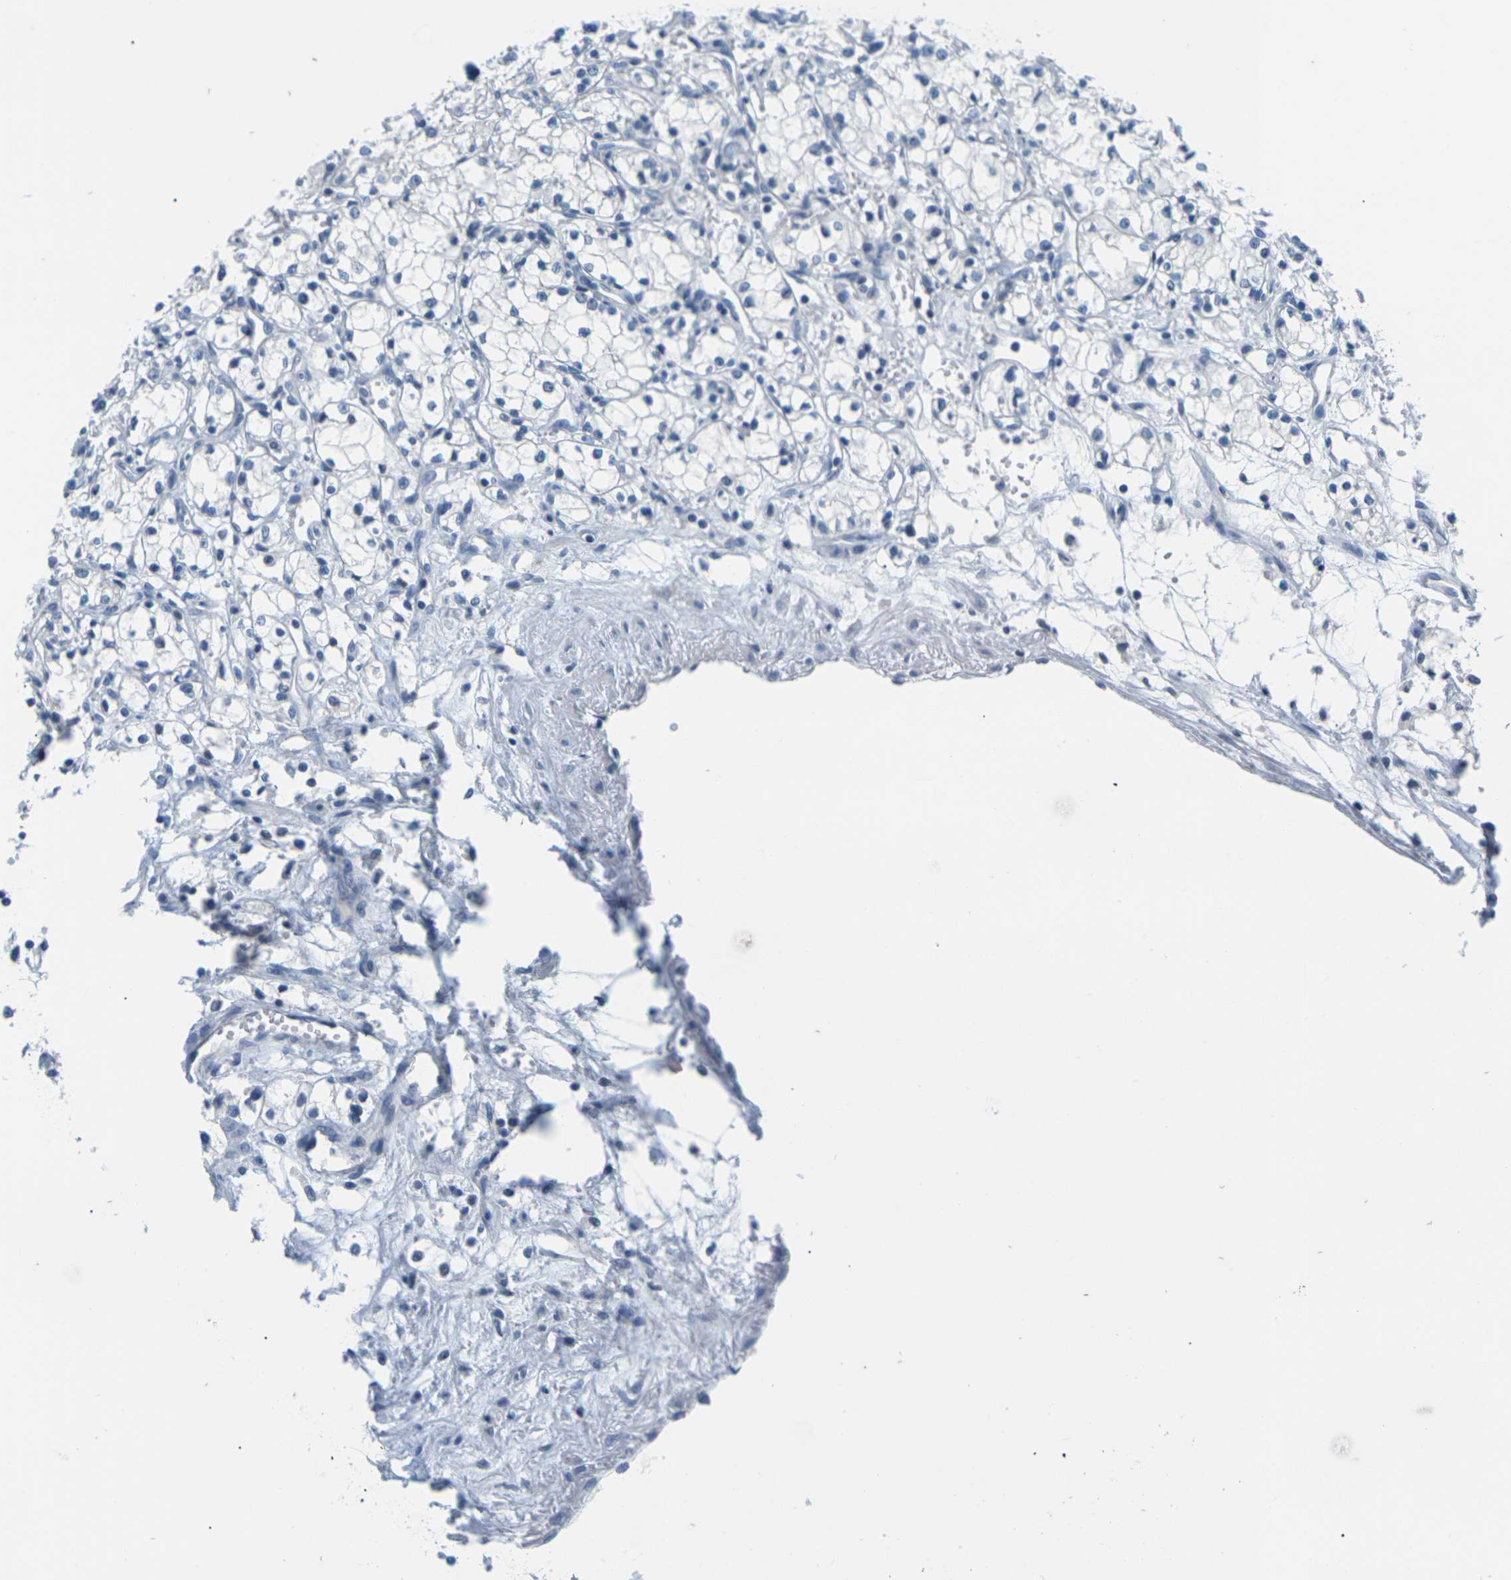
{"staining": {"intensity": "negative", "quantity": "none", "location": "none"}, "tissue": "renal cancer", "cell_type": "Tumor cells", "image_type": "cancer", "snomed": [{"axis": "morphology", "description": "Normal tissue, NOS"}, {"axis": "morphology", "description": "Adenocarcinoma, NOS"}, {"axis": "topography", "description": "Kidney"}], "caption": "Immunohistochemistry (IHC) histopathology image of neoplastic tissue: renal cancer (adenocarcinoma) stained with DAB exhibits no significant protein expression in tumor cells. (Stains: DAB (3,3'-diaminobenzidine) IHC with hematoxylin counter stain, Microscopy: brightfield microscopy at high magnification).", "gene": "UMOD", "patient": {"sex": "male", "age": 59}}